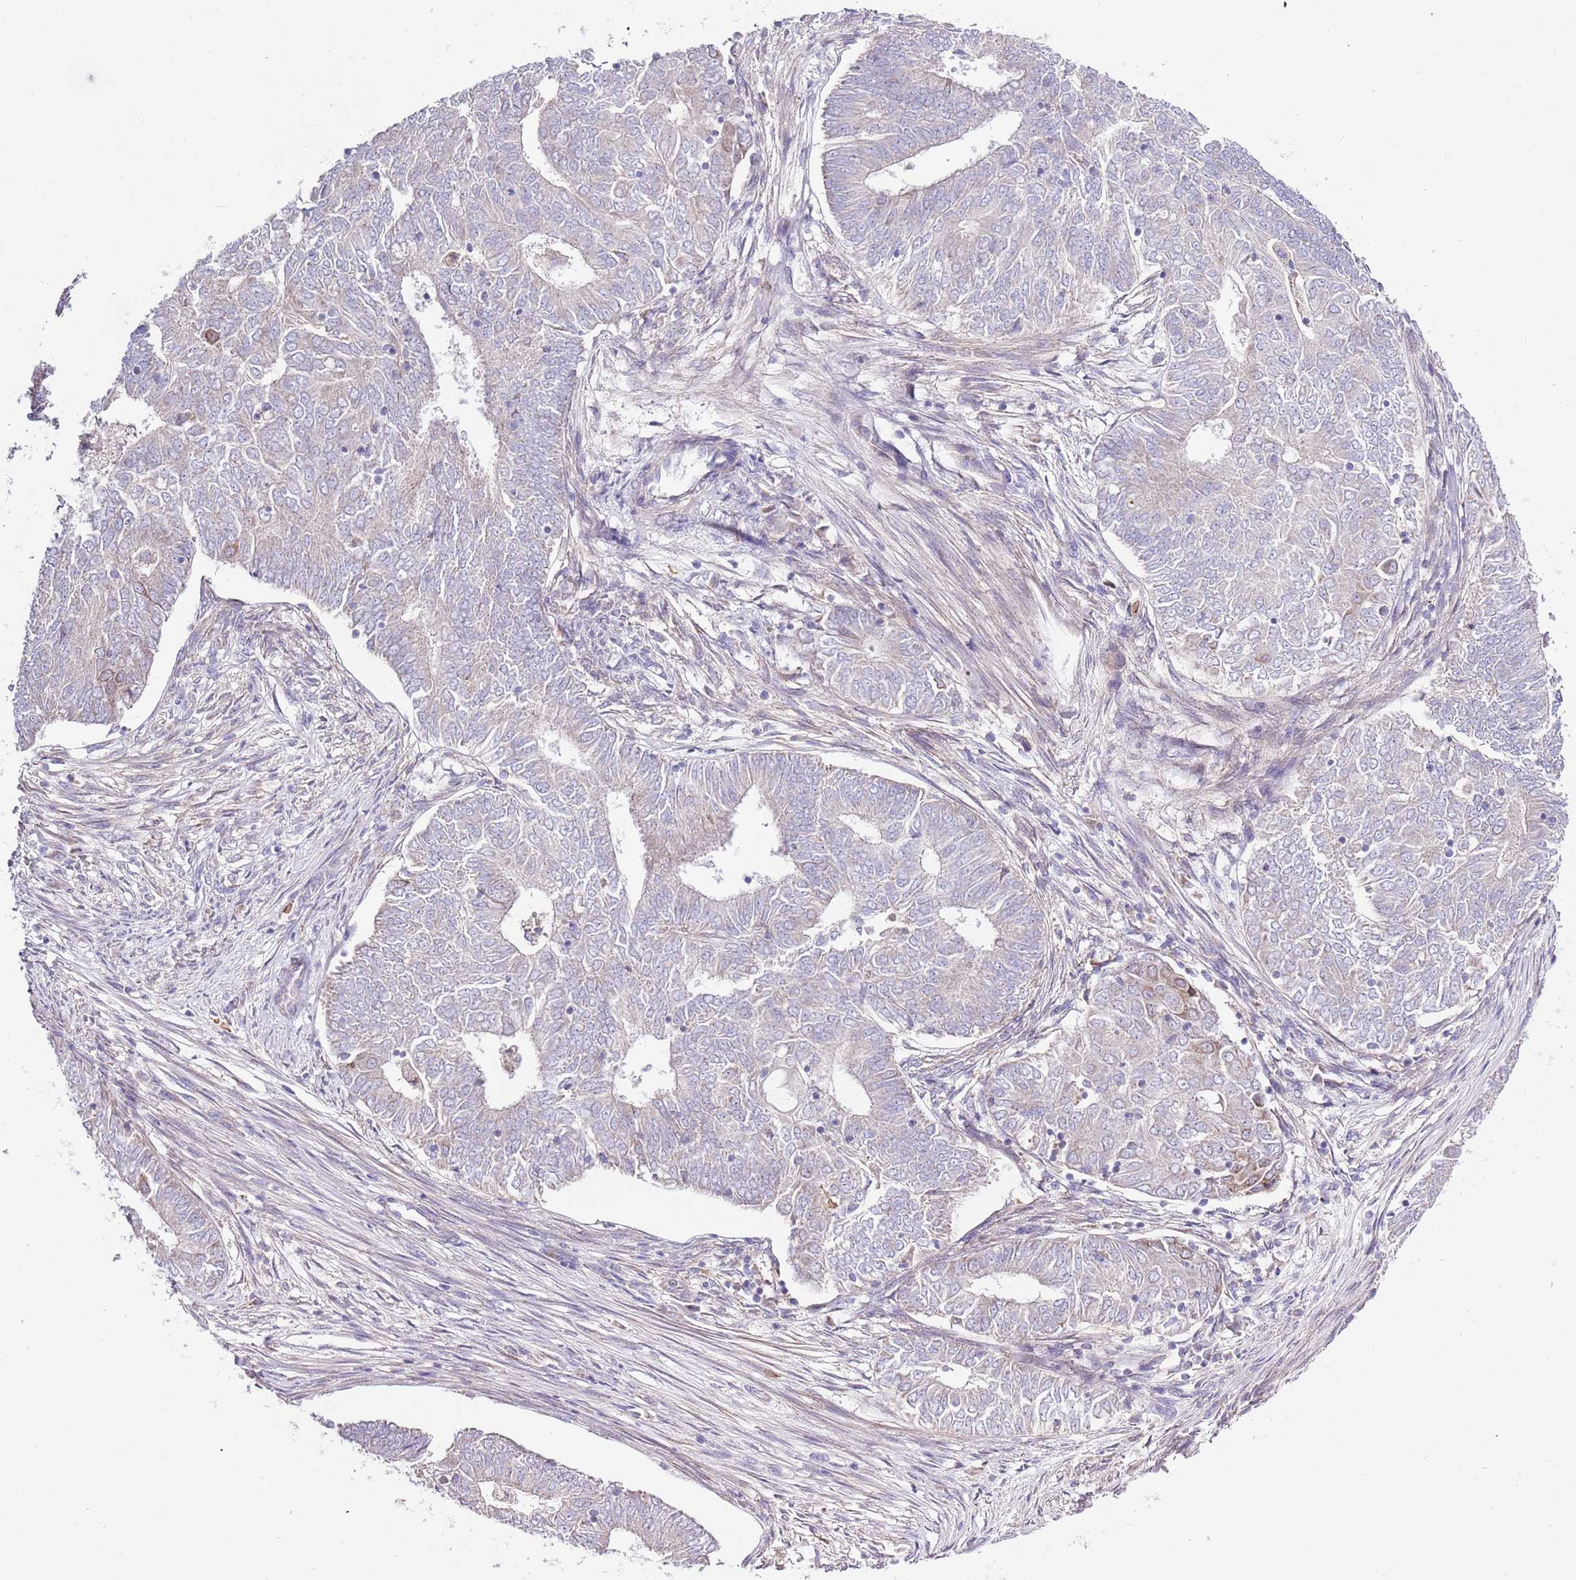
{"staining": {"intensity": "negative", "quantity": "none", "location": "none"}, "tissue": "endometrial cancer", "cell_type": "Tumor cells", "image_type": "cancer", "snomed": [{"axis": "morphology", "description": "Adenocarcinoma, NOS"}, {"axis": "topography", "description": "Endometrium"}], "caption": "High power microscopy image of an immunohistochemistry (IHC) histopathology image of endometrial cancer, revealing no significant expression in tumor cells. The staining is performed using DAB (3,3'-diaminobenzidine) brown chromogen with nuclei counter-stained in using hematoxylin.", "gene": "SMG1", "patient": {"sex": "female", "age": 62}}